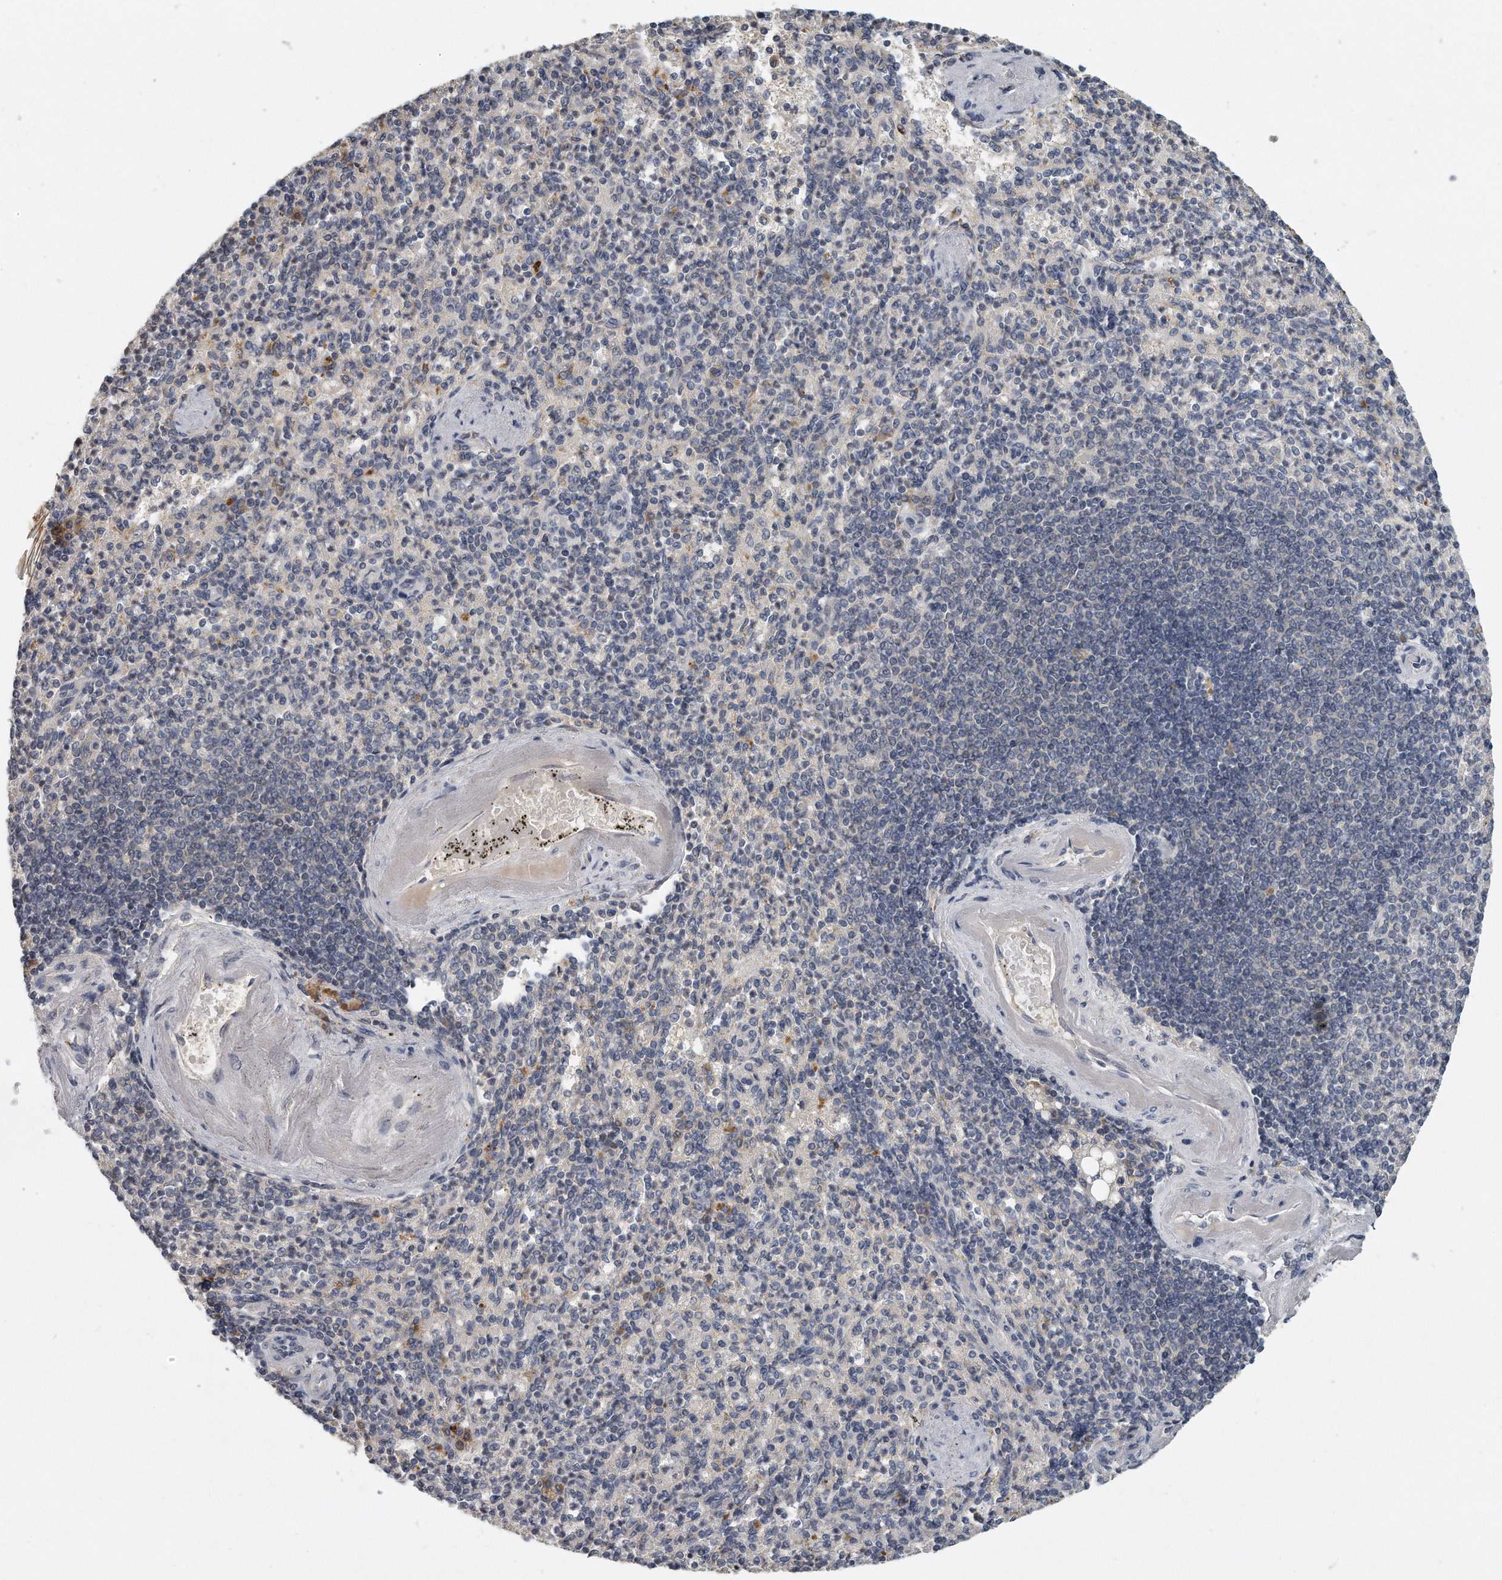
{"staining": {"intensity": "weak", "quantity": "<25%", "location": "cytoplasmic/membranous"}, "tissue": "spleen", "cell_type": "Cells in red pulp", "image_type": "normal", "snomed": [{"axis": "morphology", "description": "Normal tissue, NOS"}, {"axis": "topography", "description": "Spleen"}], "caption": "Immunohistochemistry micrograph of benign human spleen stained for a protein (brown), which reveals no positivity in cells in red pulp.", "gene": "TRAPPC14", "patient": {"sex": "female", "age": 74}}